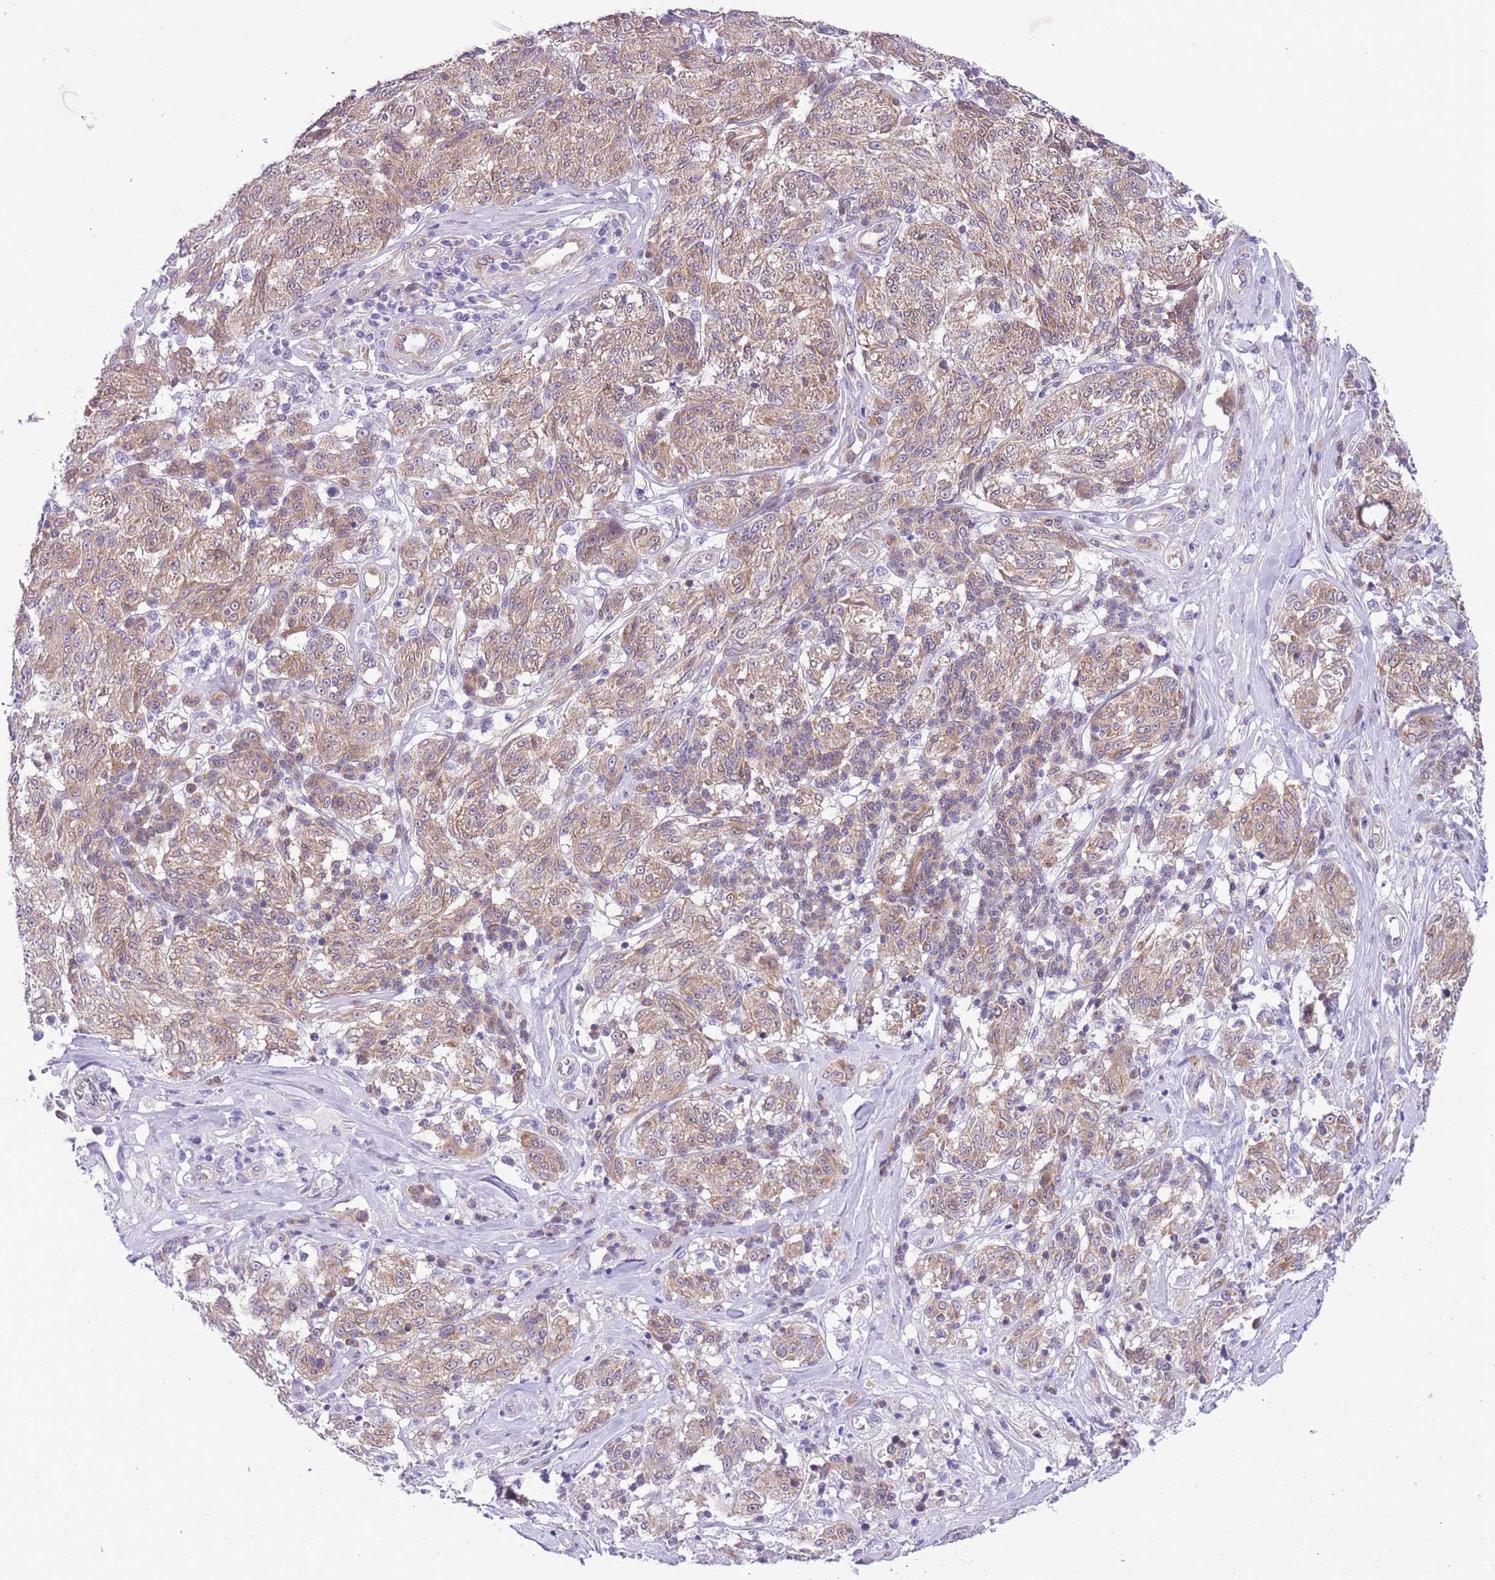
{"staining": {"intensity": "moderate", "quantity": ">75%", "location": "cytoplasmic/membranous"}, "tissue": "melanoma", "cell_type": "Tumor cells", "image_type": "cancer", "snomed": [{"axis": "morphology", "description": "Malignant melanoma, NOS"}, {"axis": "topography", "description": "Skin"}], "caption": "Melanoma stained with a protein marker demonstrates moderate staining in tumor cells.", "gene": "WWOX", "patient": {"sex": "female", "age": 63}}